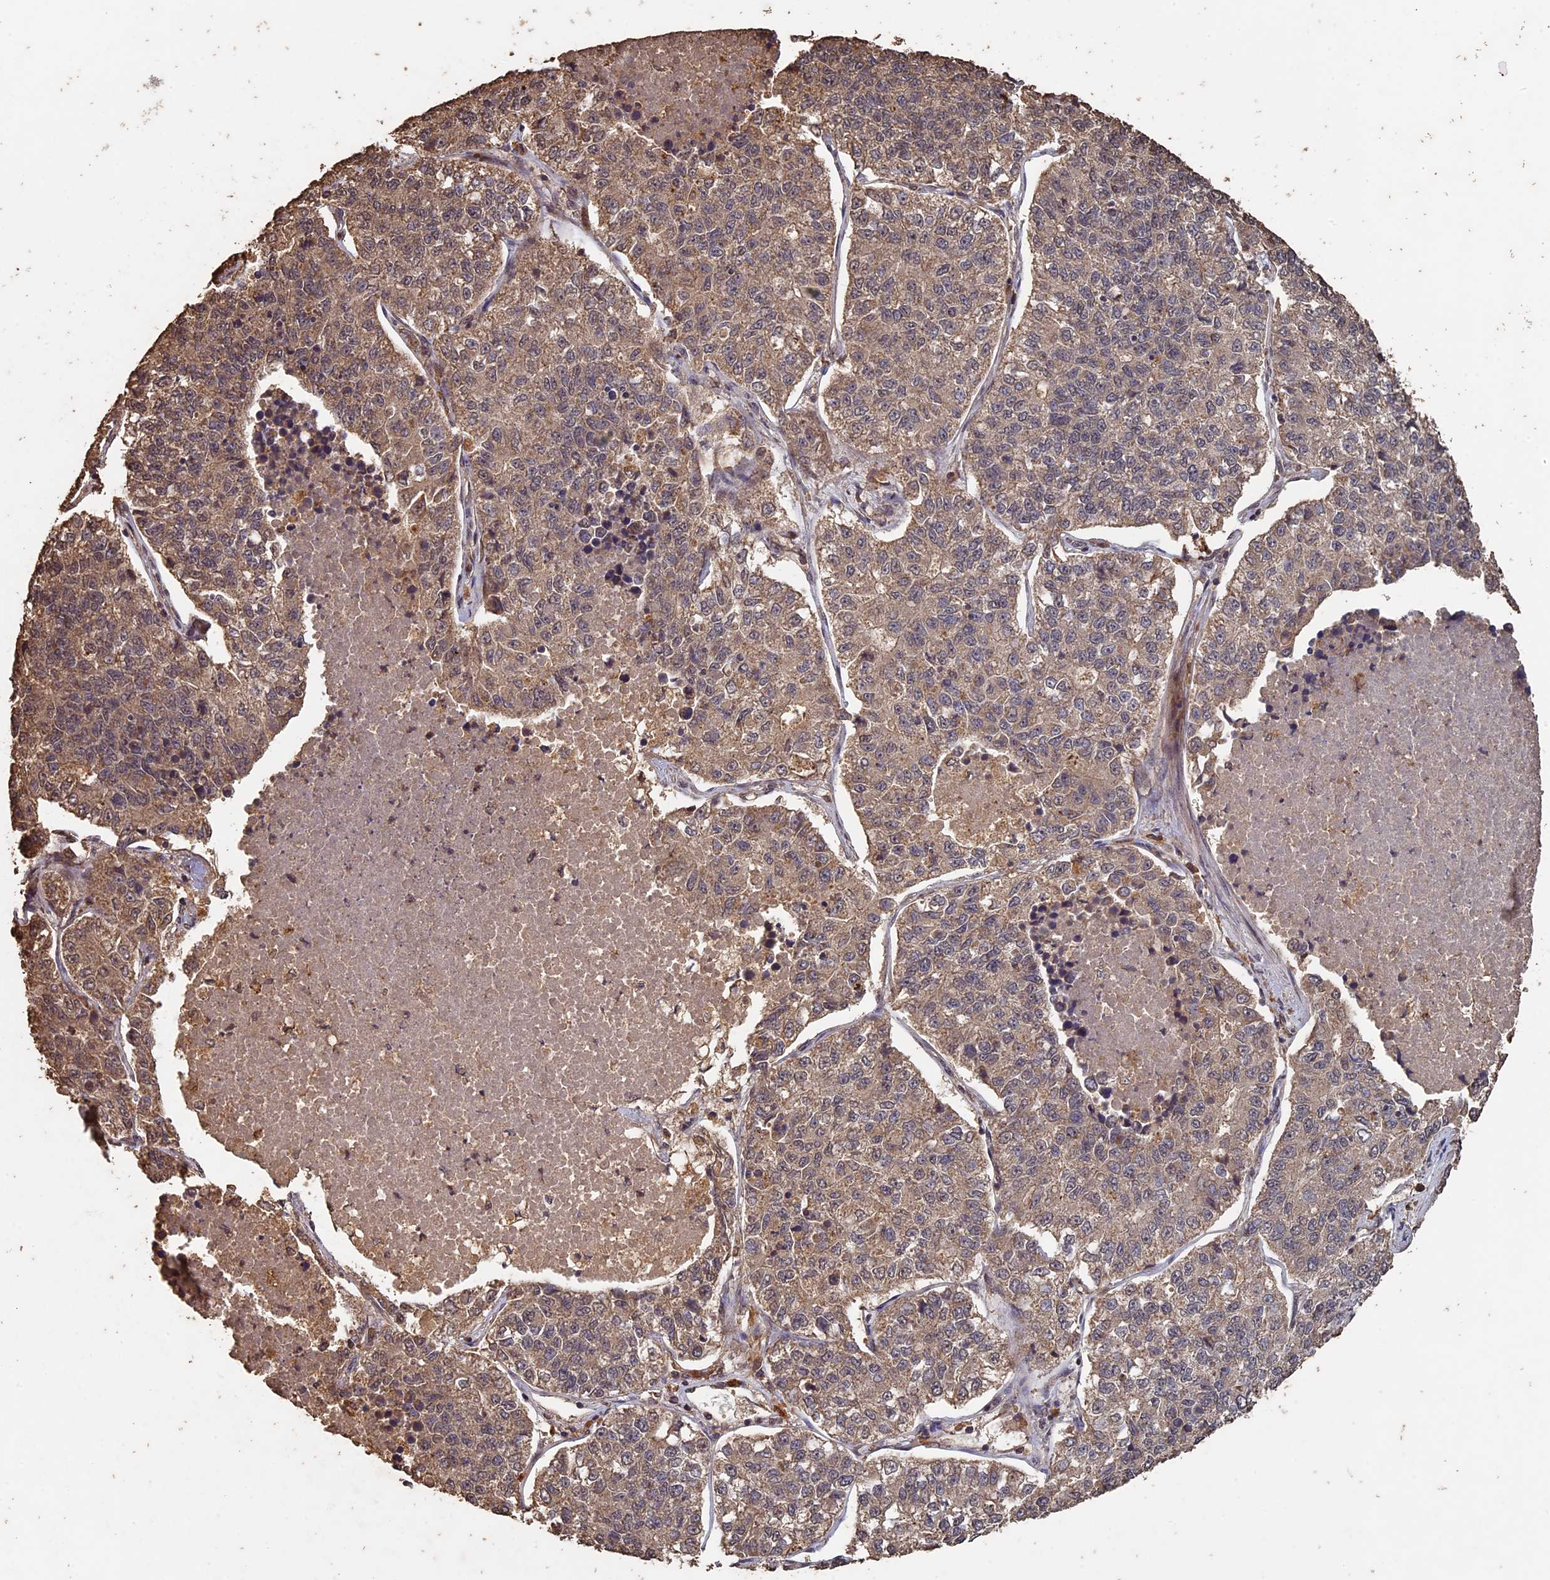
{"staining": {"intensity": "weak", "quantity": ">75%", "location": "cytoplasmic/membranous"}, "tissue": "lung cancer", "cell_type": "Tumor cells", "image_type": "cancer", "snomed": [{"axis": "morphology", "description": "Adenocarcinoma, NOS"}, {"axis": "topography", "description": "Lung"}], "caption": "Protein analysis of lung cancer (adenocarcinoma) tissue displays weak cytoplasmic/membranous staining in approximately >75% of tumor cells.", "gene": "HUNK", "patient": {"sex": "male", "age": 49}}